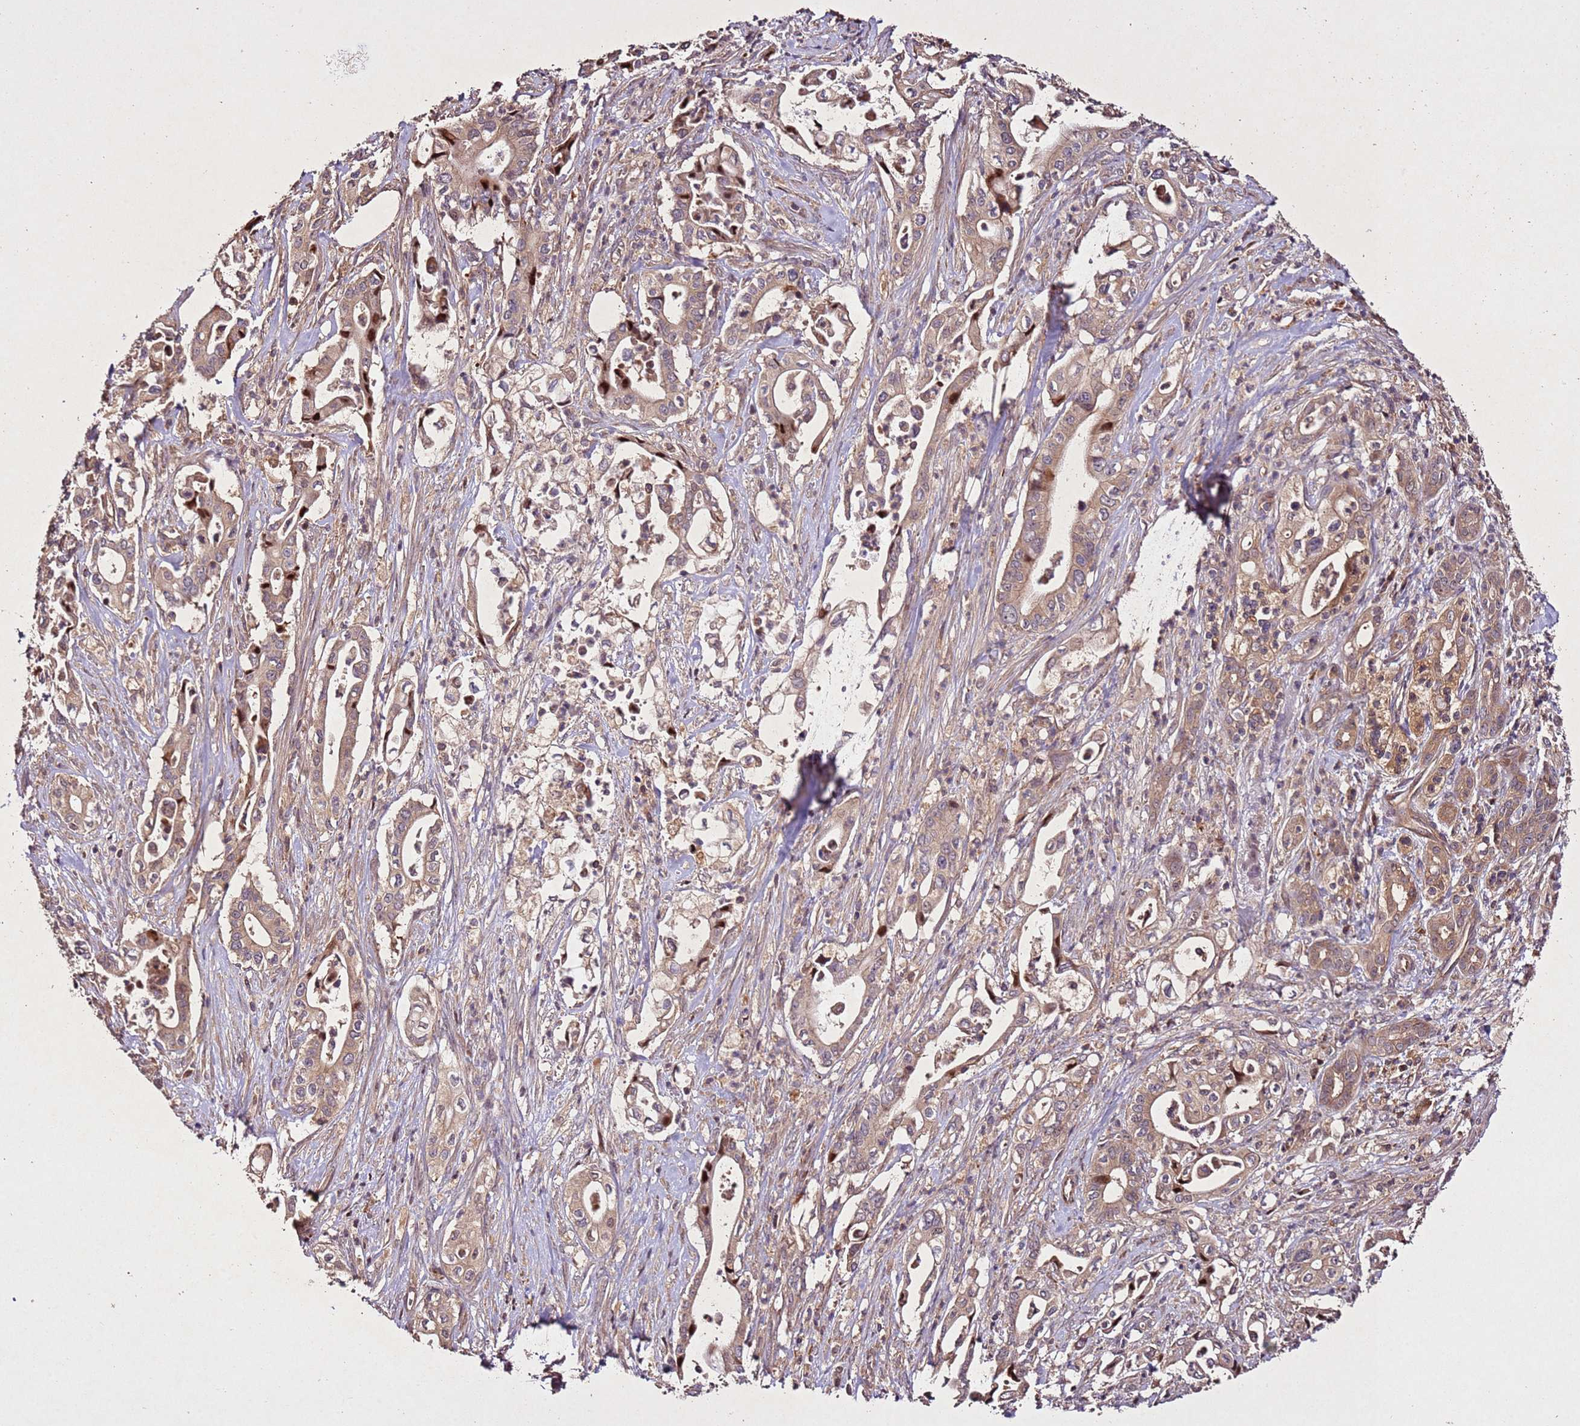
{"staining": {"intensity": "weak", "quantity": ">75%", "location": "cytoplasmic/membranous"}, "tissue": "pancreatic cancer", "cell_type": "Tumor cells", "image_type": "cancer", "snomed": [{"axis": "morphology", "description": "Adenocarcinoma, NOS"}, {"axis": "topography", "description": "Pancreas"}], "caption": "Tumor cells exhibit low levels of weak cytoplasmic/membranous positivity in about >75% of cells in human pancreatic cancer.", "gene": "PTMA", "patient": {"sex": "female", "age": 77}}